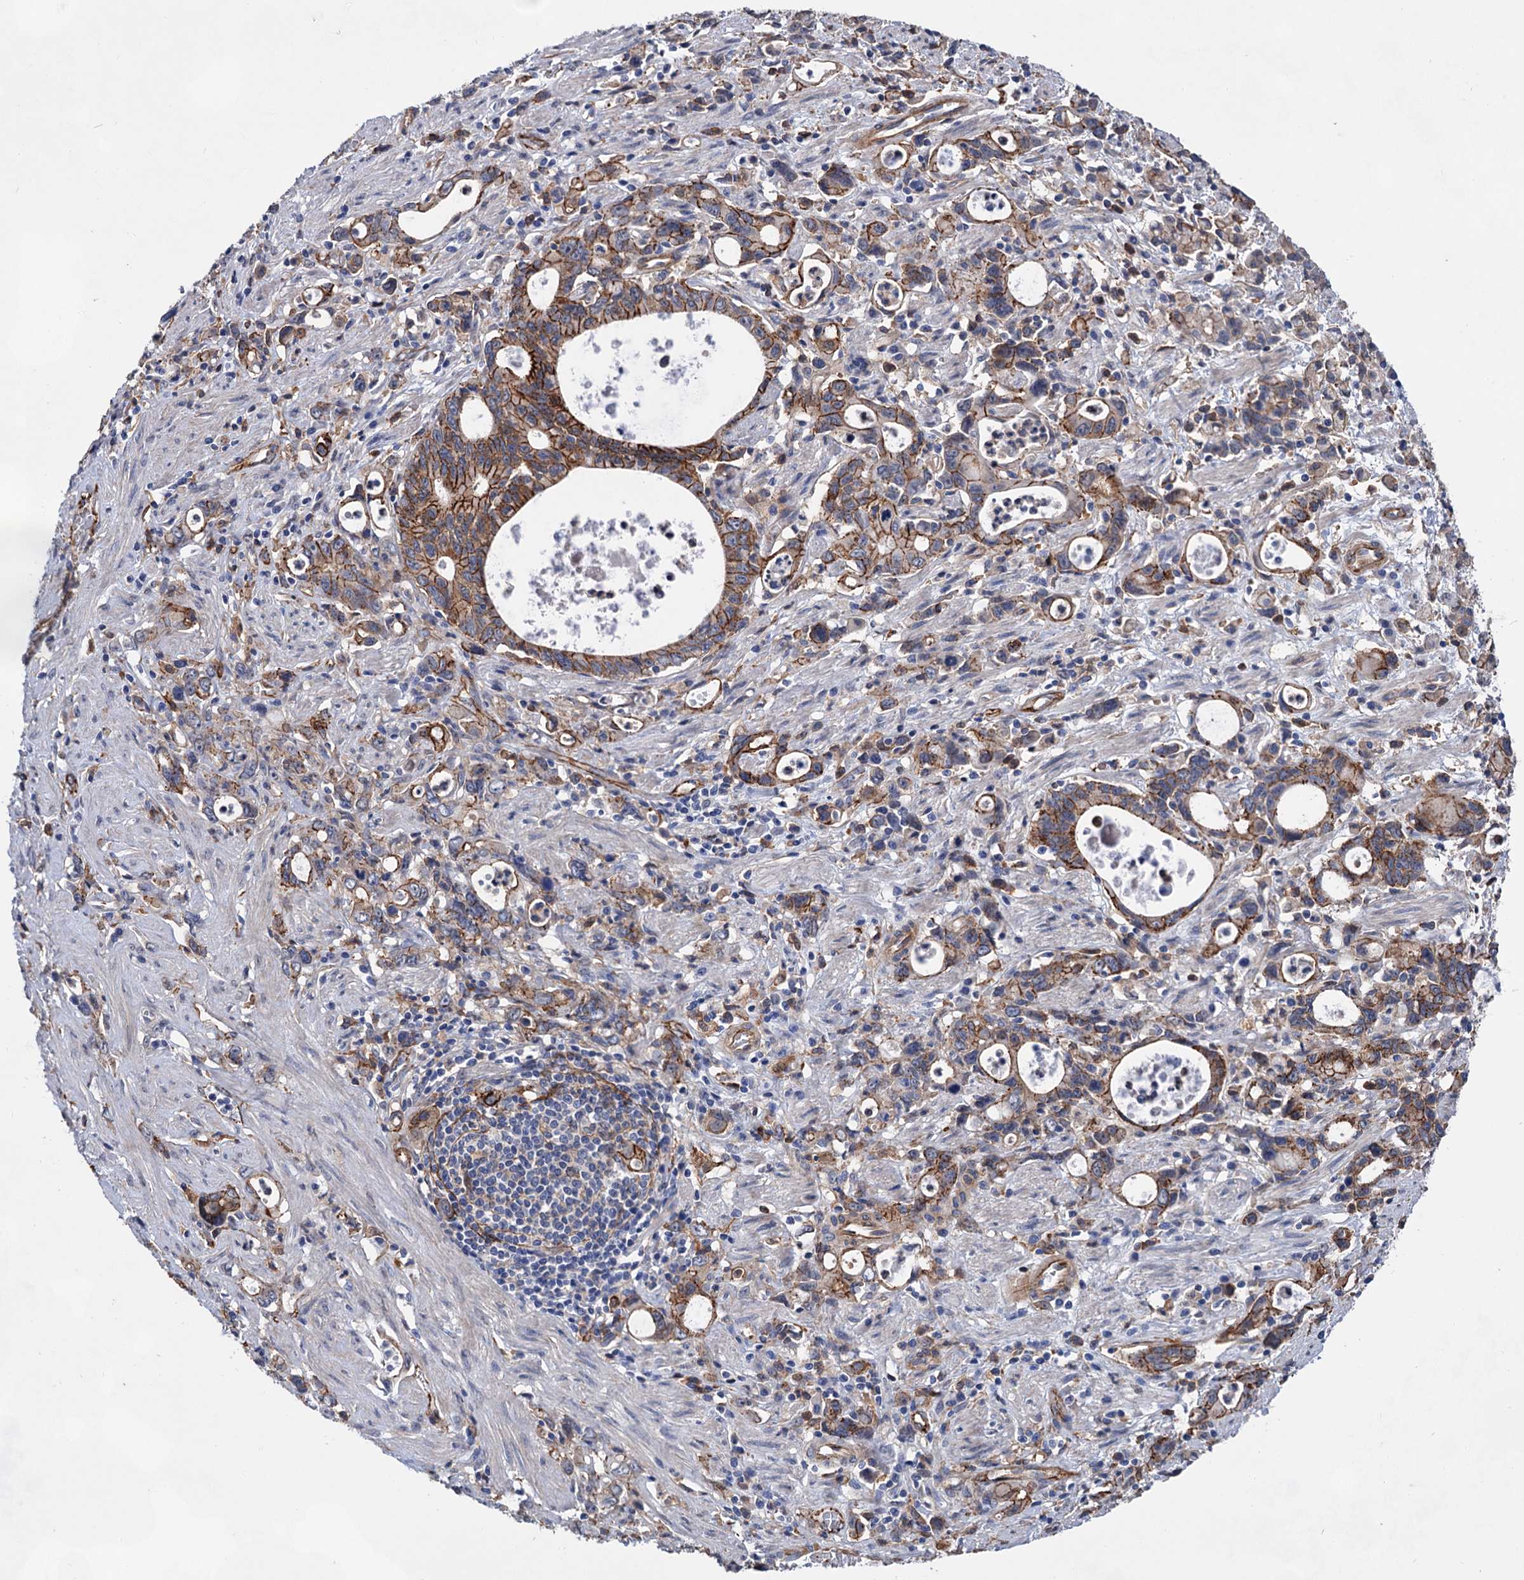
{"staining": {"intensity": "moderate", "quantity": ">75%", "location": "cytoplasmic/membranous"}, "tissue": "stomach cancer", "cell_type": "Tumor cells", "image_type": "cancer", "snomed": [{"axis": "morphology", "description": "Adenocarcinoma, NOS"}, {"axis": "topography", "description": "Stomach, lower"}], "caption": "Immunohistochemical staining of stomach adenocarcinoma shows moderate cytoplasmic/membranous protein positivity in about >75% of tumor cells. The staining is performed using DAB (3,3'-diaminobenzidine) brown chromogen to label protein expression. The nuclei are counter-stained blue using hematoxylin.", "gene": "TMTC3", "patient": {"sex": "female", "age": 43}}